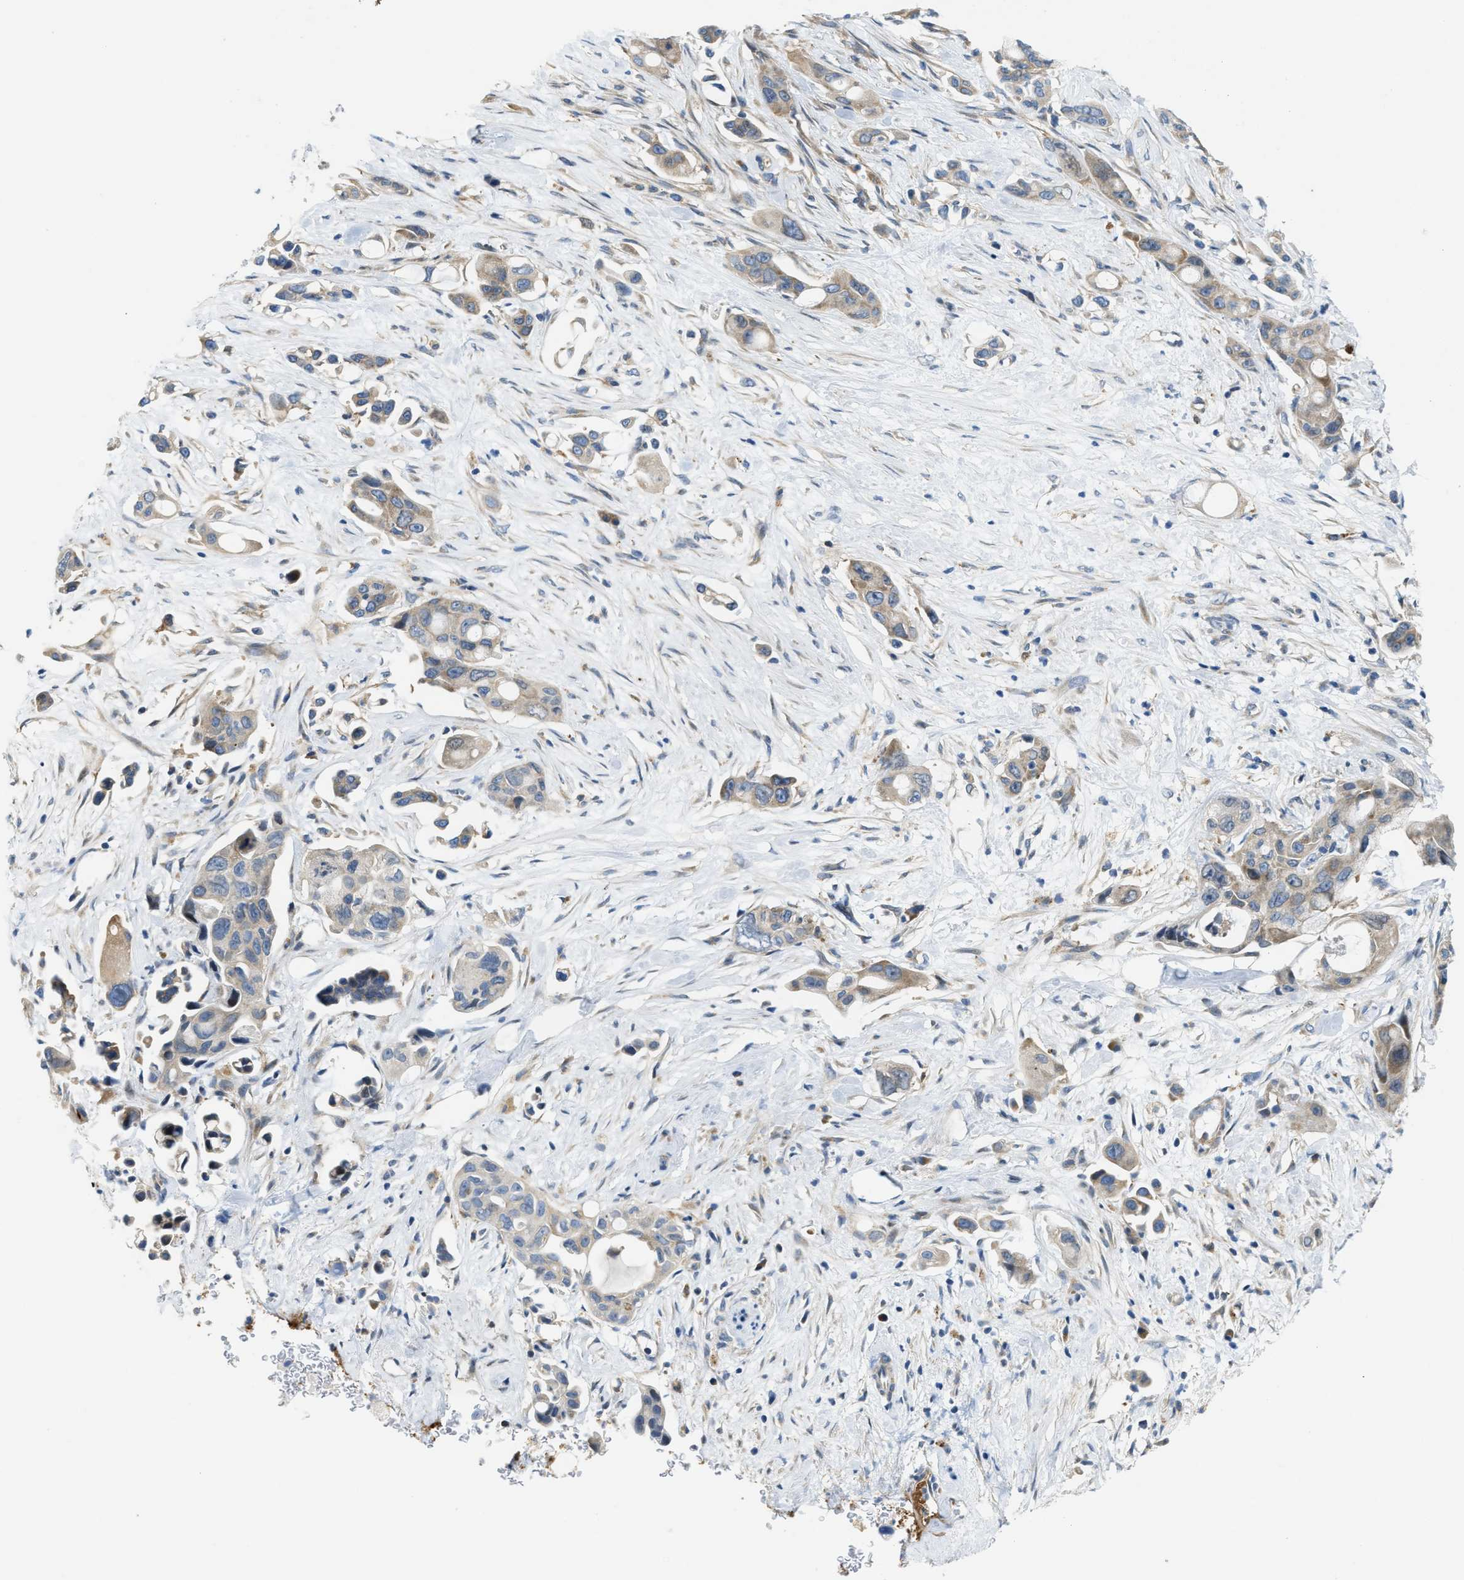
{"staining": {"intensity": "weak", "quantity": ">75%", "location": "cytoplasmic/membranous"}, "tissue": "pancreatic cancer", "cell_type": "Tumor cells", "image_type": "cancer", "snomed": [{"axis": "morphology", "description": "Adenocarcinoma, NOS"}, {"axis": "topography", "description": "Pancreas"}], "caption": "There is low levels of weak cytoplasmic/membranous expression in tumor cells of adenocarcinoma (pancreatic), as demonstrated by immunohistochemical staining (brown color).", "gene": "KLHDC10", "patient": {"sex": "male", "age": 53}}